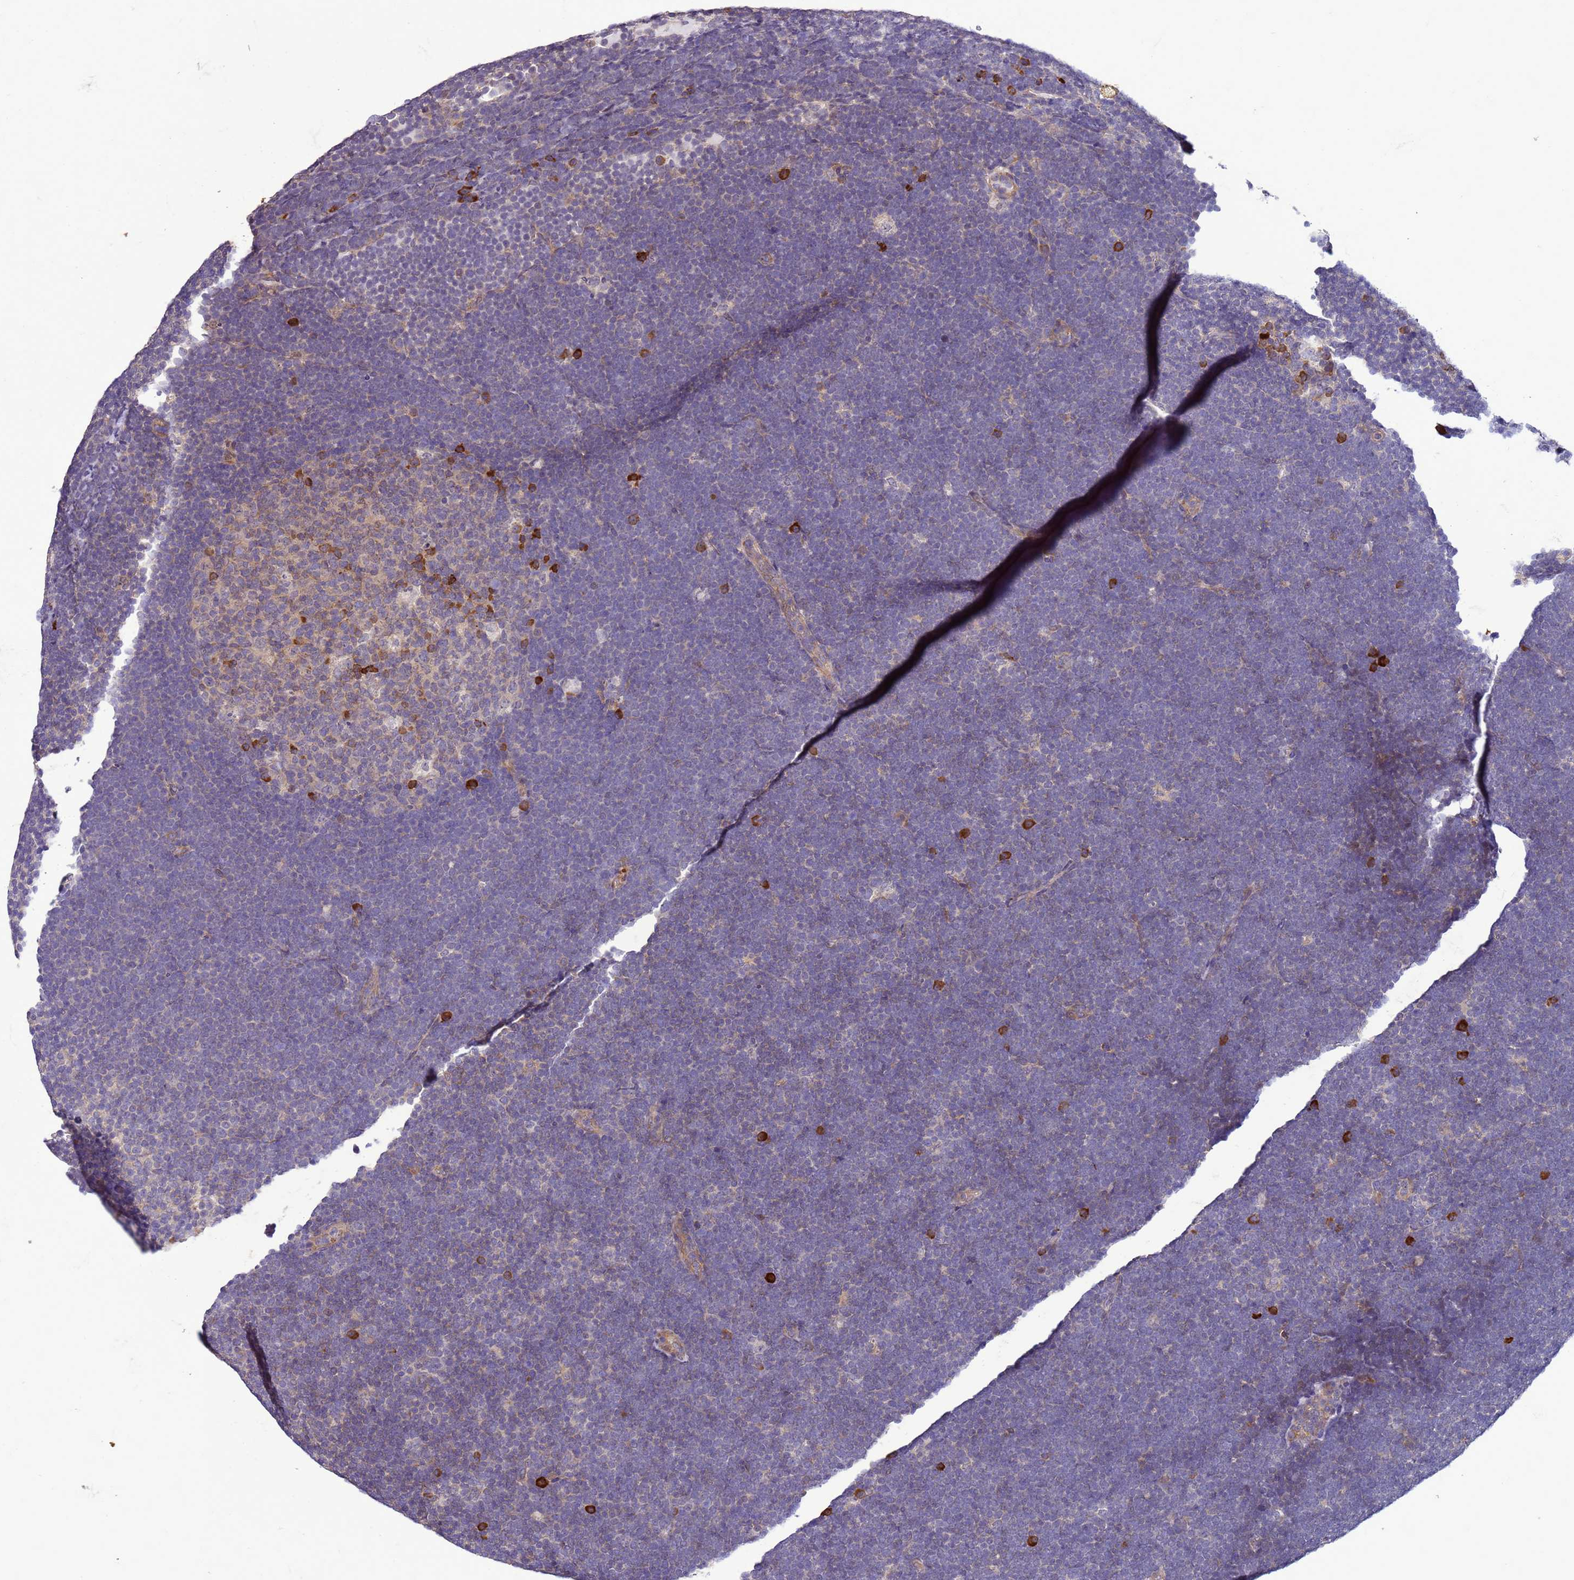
{"staining": {"intensity": "negative", "quantity": "none", "location": "none"}, "tissue": "lymphoma", "cell_type": "Tumor cells", "image_type": "cancer", "snomed": [{"axis": "morphology", "description": "Malignant lymphoma, non-Hodgkin's type, High grade"}, {"axis": "topography", "description": "Lymph node"}], "caption": "Immunohistochemical staining of human high-grade malignant lymphoma, non-Hodgkin's type exhibits no significant expression in tumor cells.", "gene": "GEN1", "patient": {"sex": "male", "age": 13}}